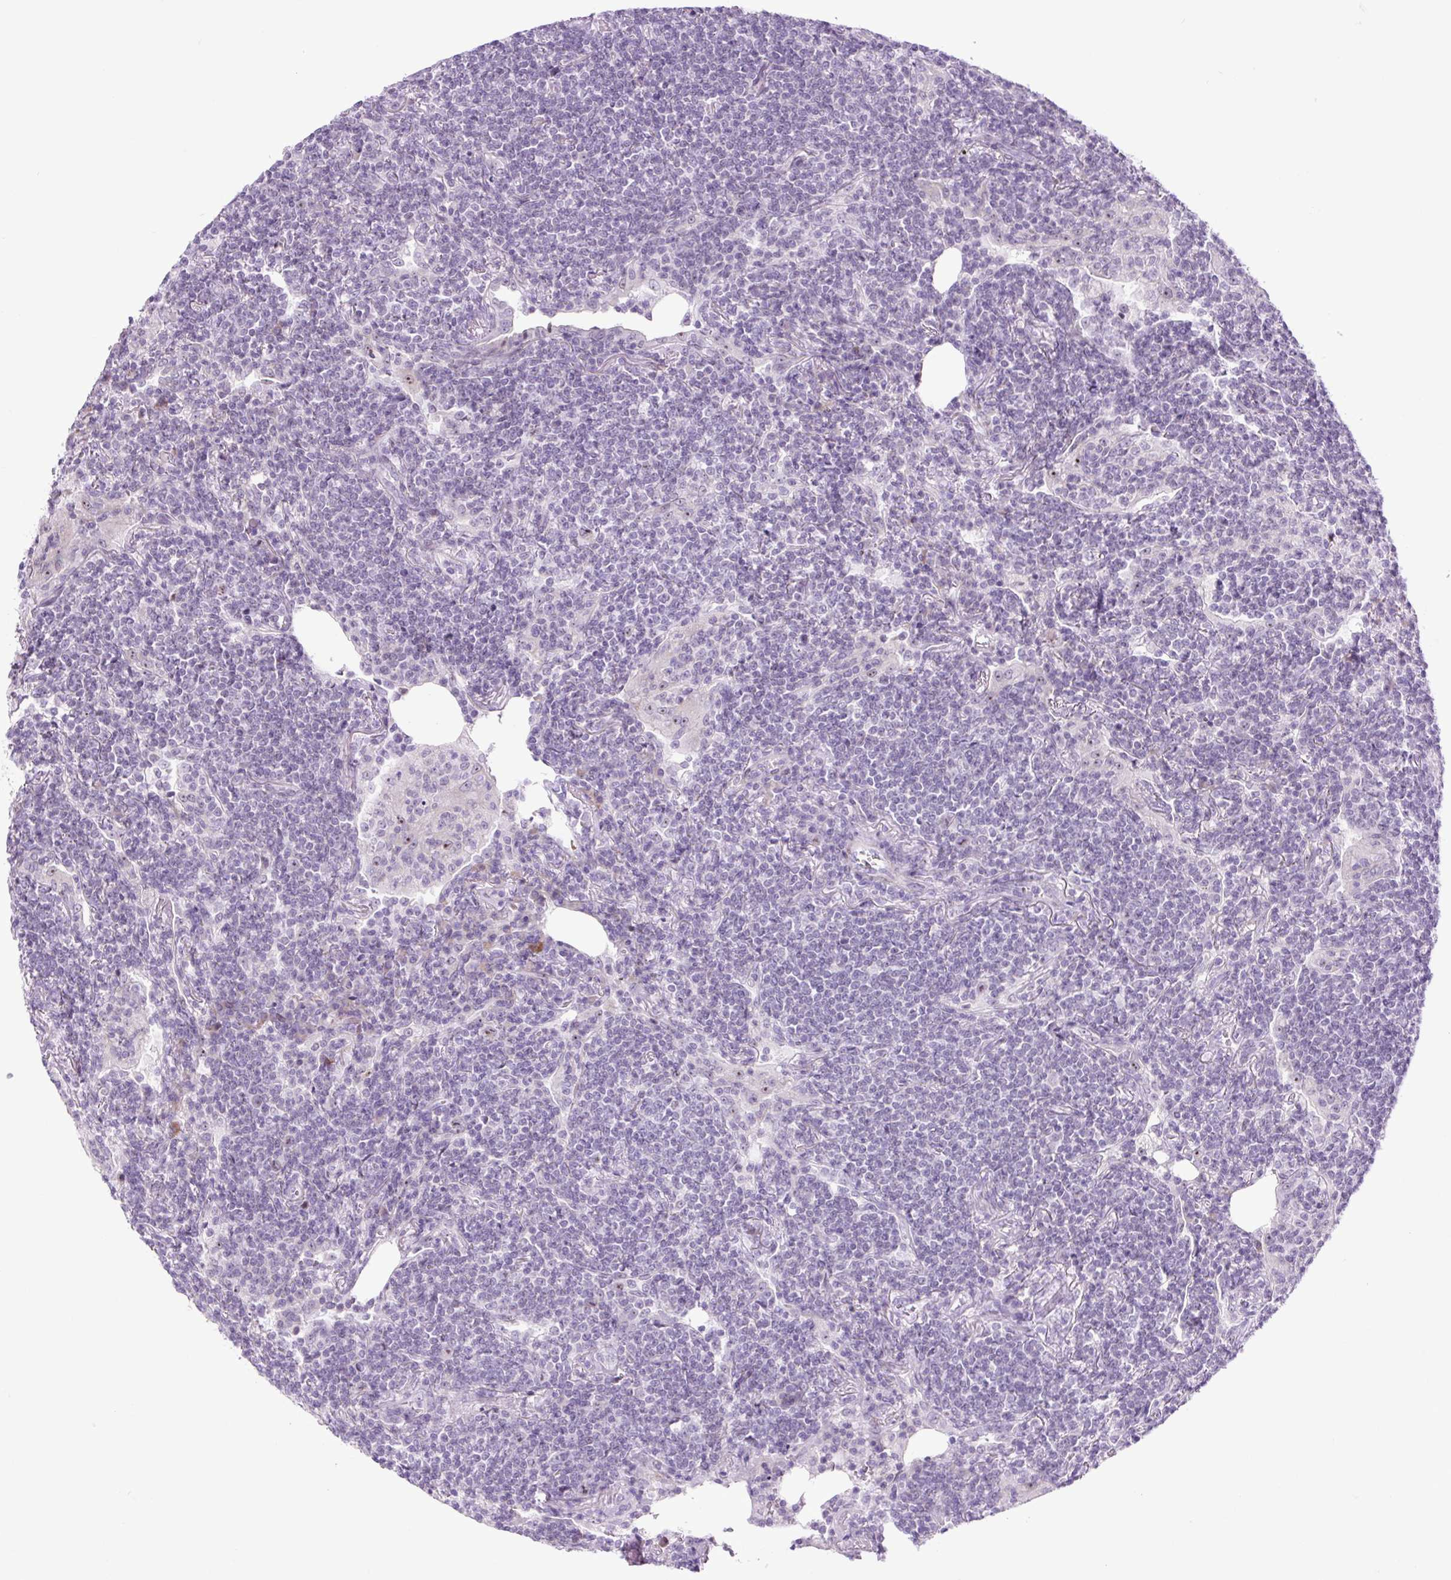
{"staining": {"intensity": "negative", "quantity": "none", "location": "none"}, "tissue": "lymphoma", "cell_type": "Tumor cells", "image_type": "cancer", "snomed": [{"axis": "morphology", "description": "Malignant lymphoma, non-Hodgkin's type, Low grade"}, {"axis": "topography", "description": "Lung"}], "caption": "An image of low-grade malignant lymphoma, non-Hodgkin's type stained for a protein demonstrates no brown staining in tumor cells.", "gene": "RRS1", "patient": {"sex": "female", "age": 71}}